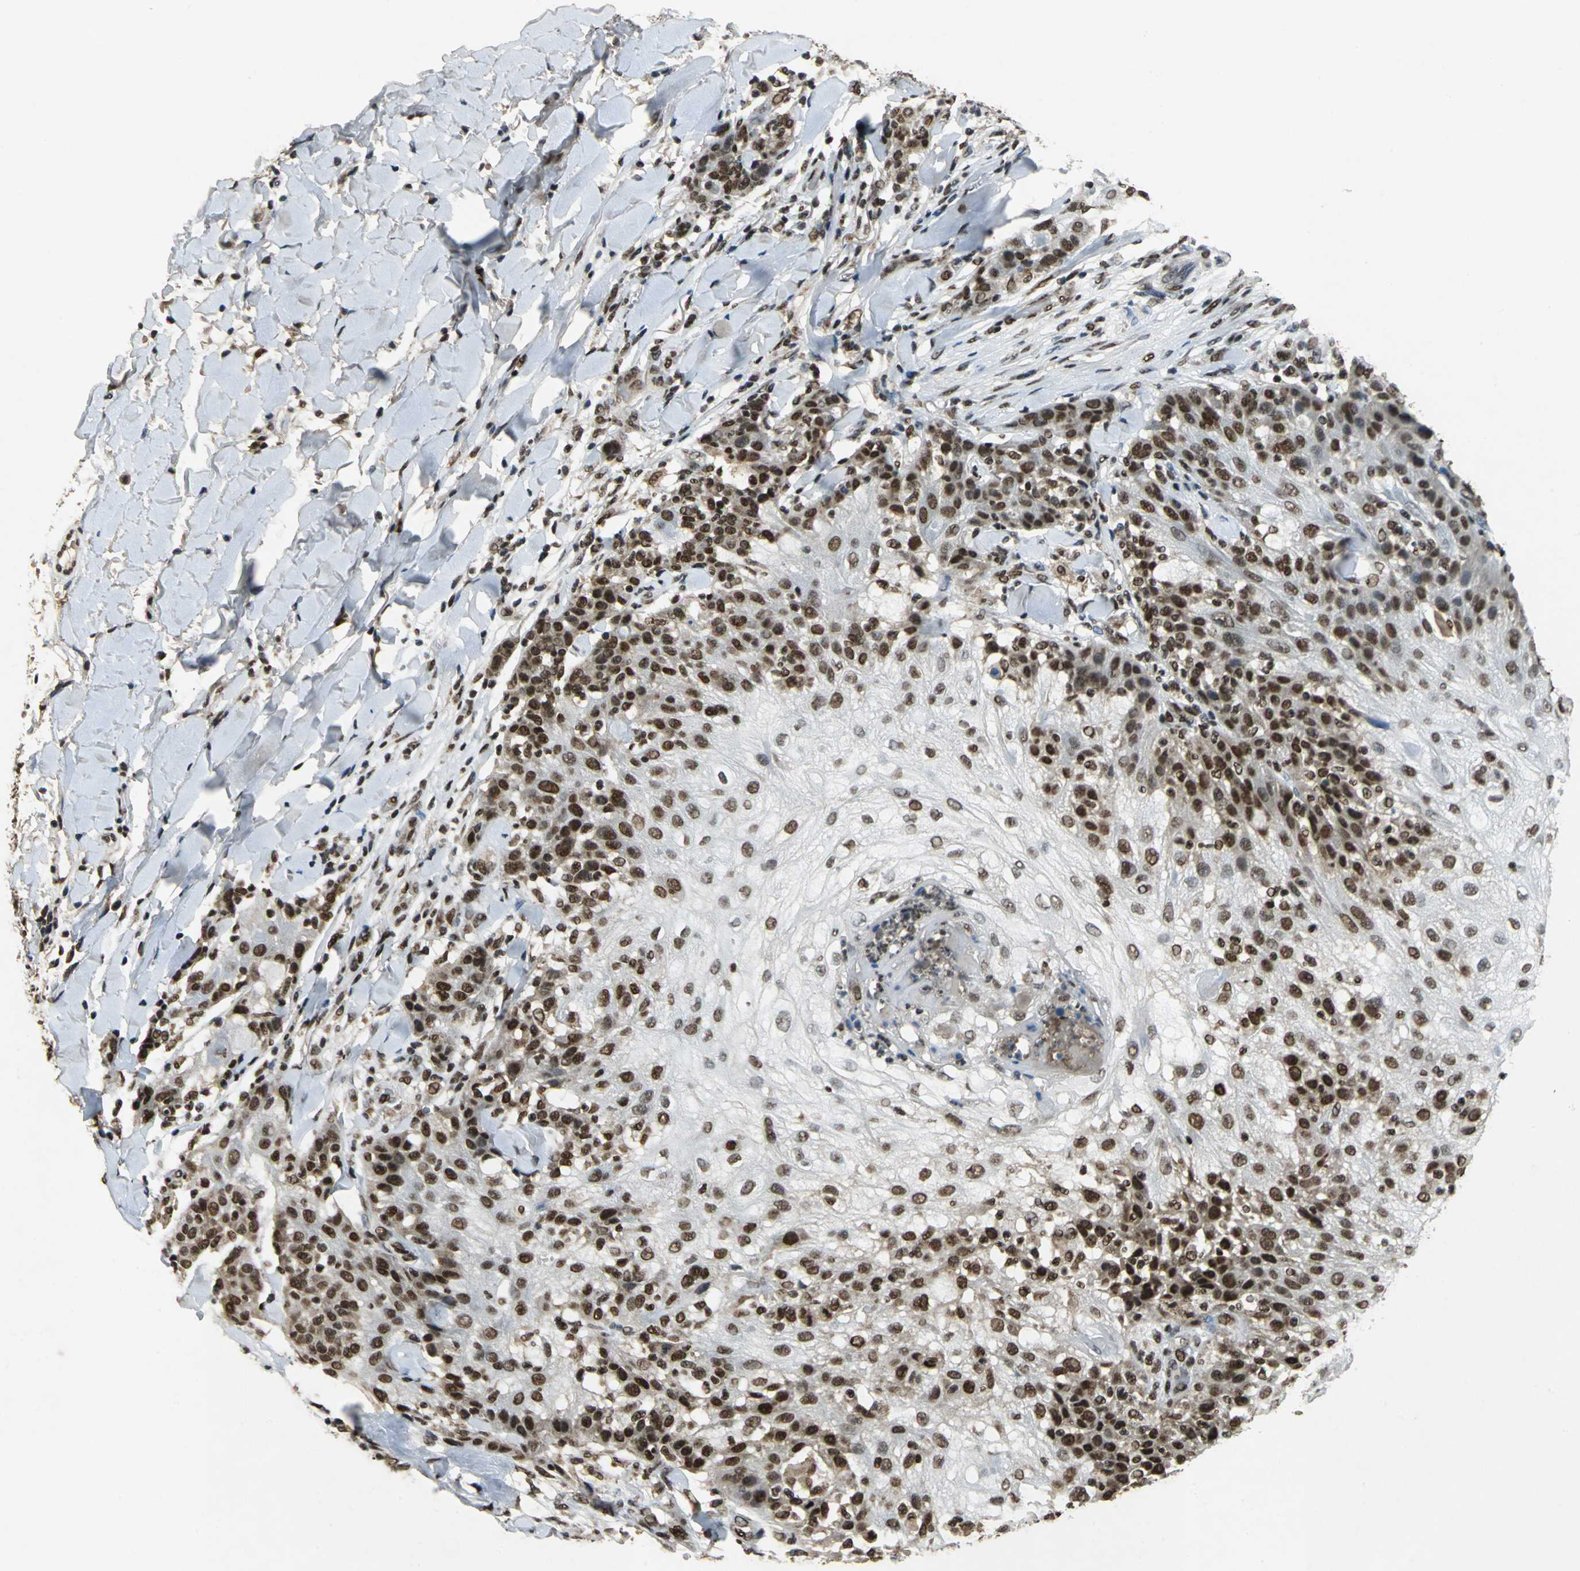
{"staining": {"intensity": "strong", "quantity": ">75%", "location": "nuclear"}, "tissue": "skin cancer", "cell_type": "Tumor cells", "image_type": "cancer", "snomed": [{"axis": "morphology", "description": "Normal tissue, NOS"}, {"axis": "morphology", "description": "Squamous cell carcinoma, NOS"}, {"axis": "topography", "description": "Skin"}], "caption": "Skin cancer (squamous cell carcinoma) stained with immunohistochemistry shows strong nuclear positivity in approximately >75% of tumor cells.", "gene": "MTA2", "patient": {"sex": "female", "age": 83}}